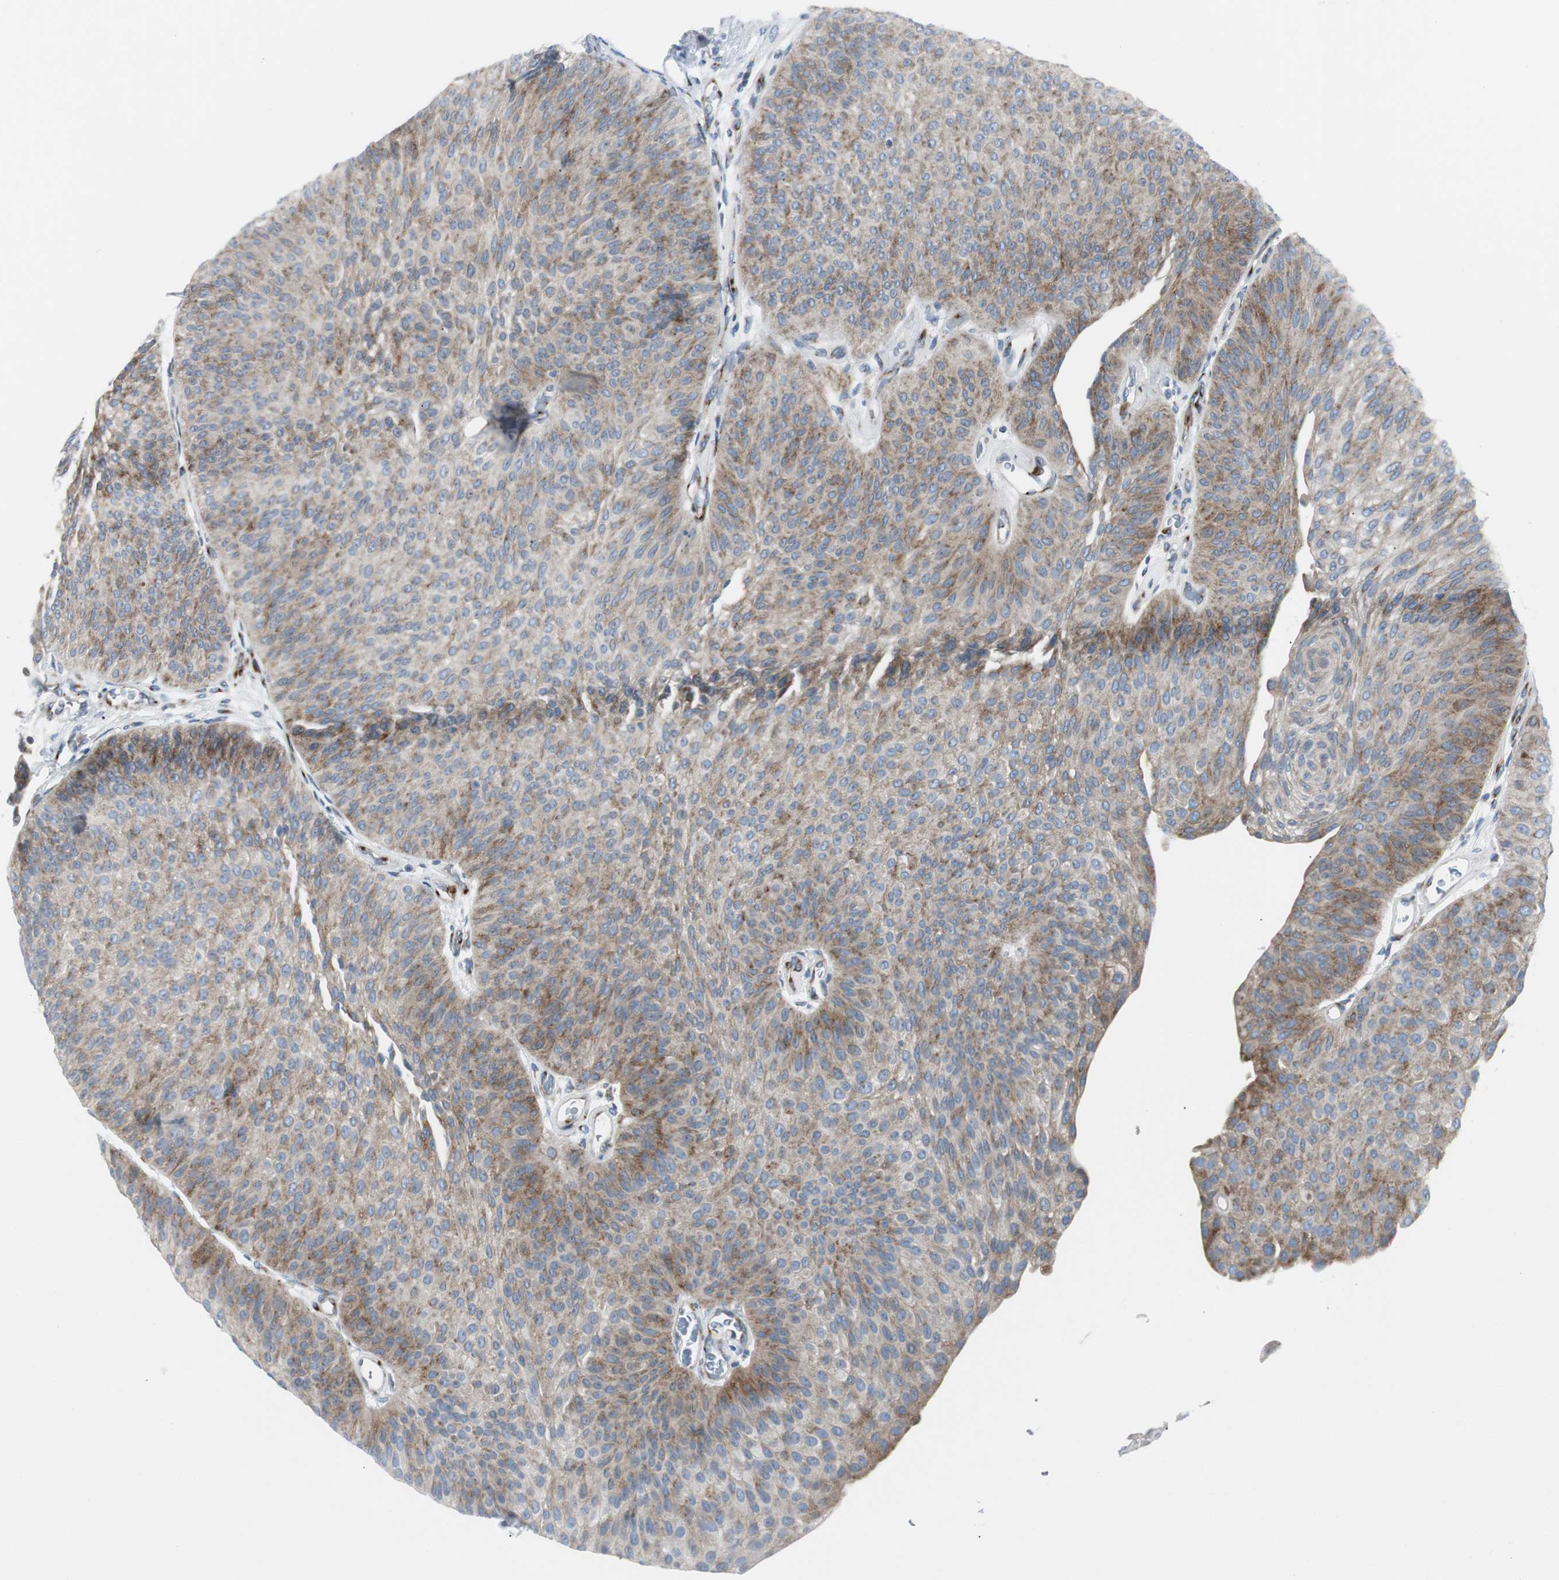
{"staining": {"intensity": "moderate", "quantity": ">75%", "location": "cytoplasmic/membranous"}, "tissue": "urothelial cancer", "cell_type": "Tumor cells", "image_type": "cancer", "snomed": [{"axis": "morphology", "description": "Urothelial carcinoma, Low grade"}, {"axis": "topography", "description": "Urinary bladder"}], "caption": "Moderate cytoplasmic/membranous staining for a protein is appreciated in approximately >75% of tumor cells of urothelial carcinoma (low-grade) using immunohistochemistry.", "gene": "BBC3", "patient": {"sex": "female", "age": 60}}